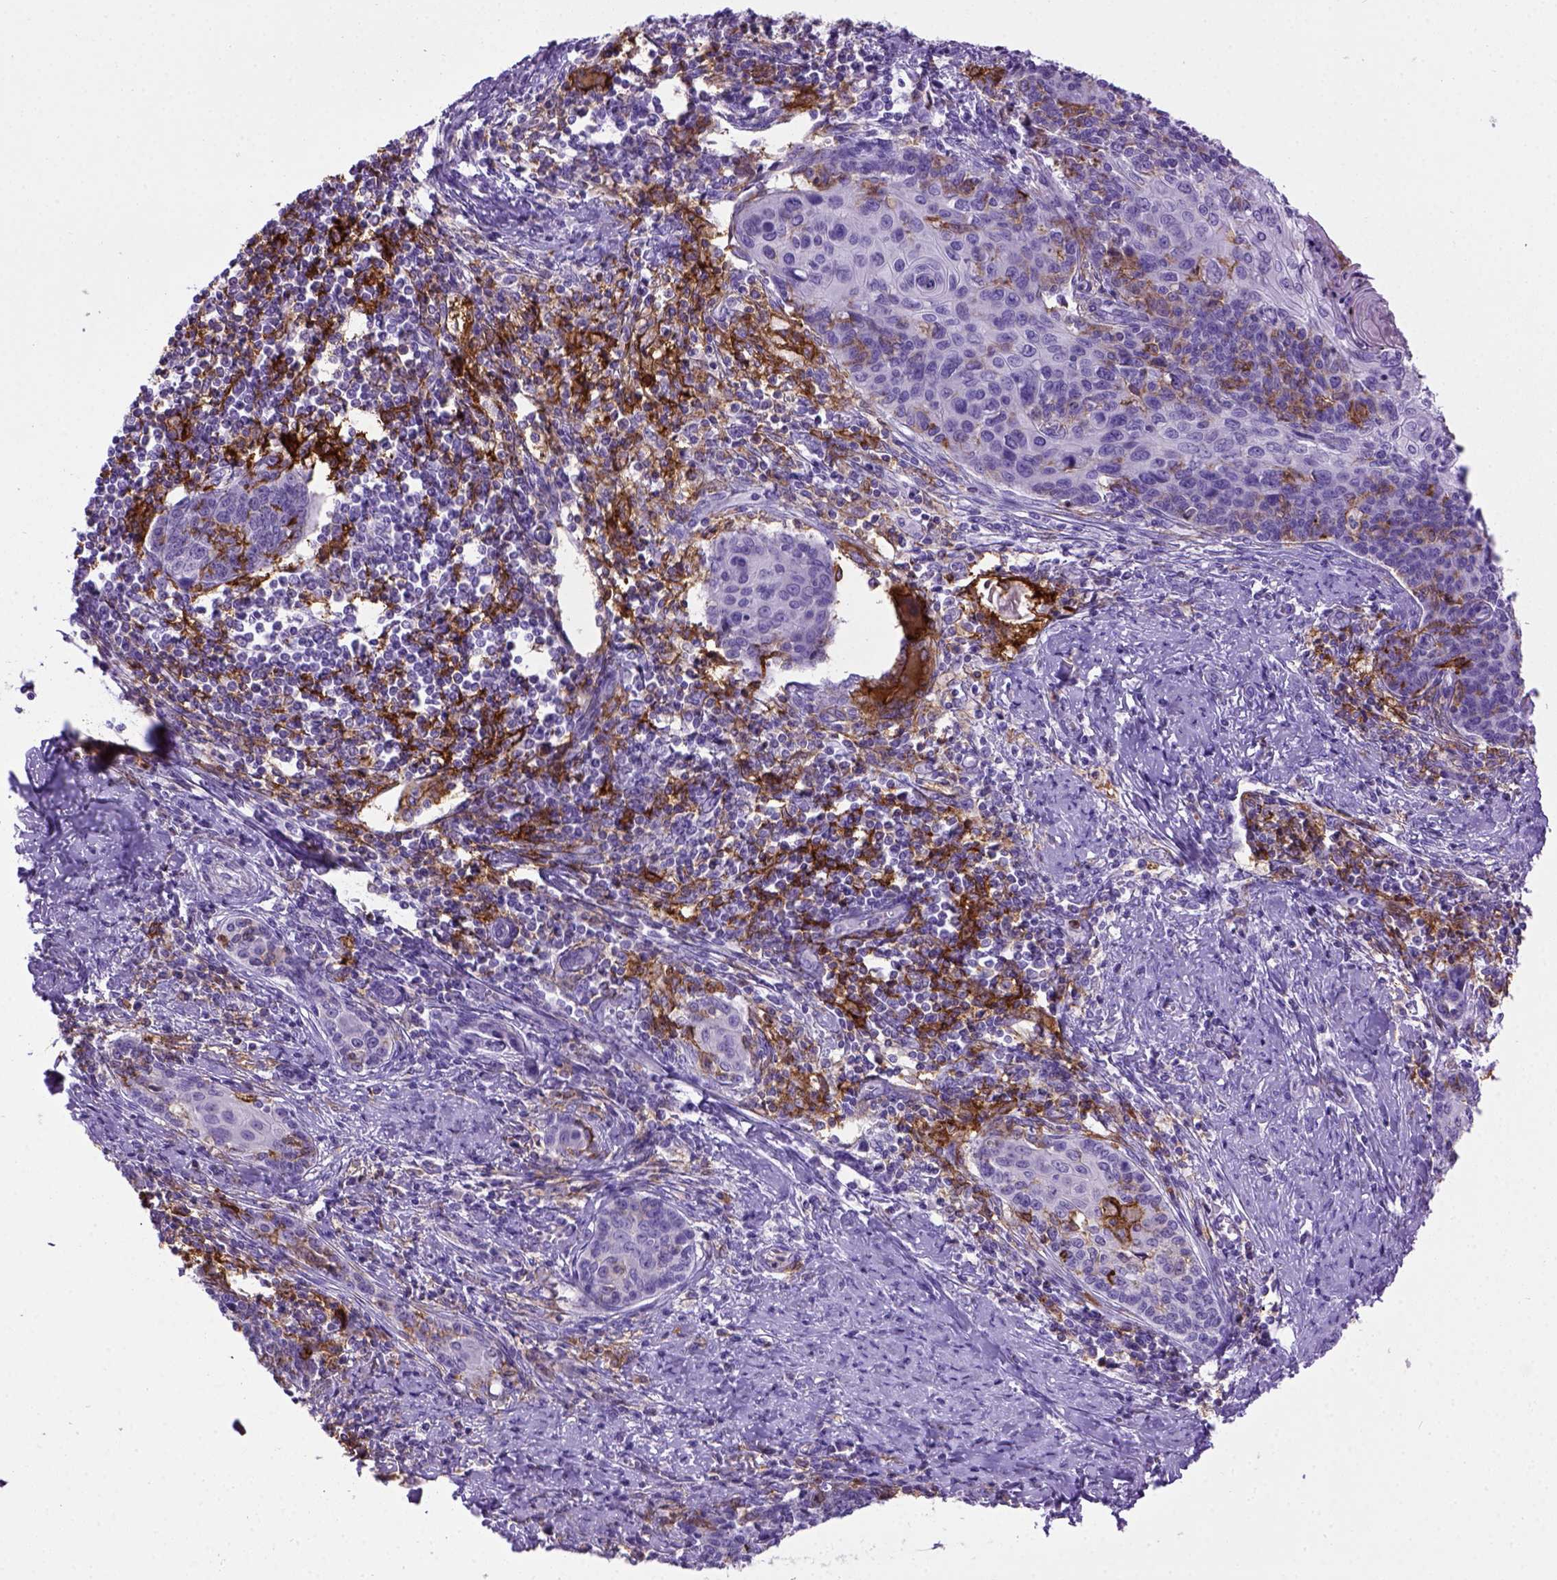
{"staining": {"intensity": "negative", "quantity": "none", "location": "none"}, "tissue": "cervical cancer", "cell_type": "Tumor cells", "image_type": "cancer", "snomed": [{"axis": "morphology", "description": "Squamous cell carcinoma, NOS"}, {"axis": "topography", "description": "Cervix"}], "caption": "Immunohistochemistry (IHC) micrograph of human cervical cancer stained for a protein (brown), which displays no staining in tumor cells.", "gene": "ITGAX", "patient": {"sex": "female", "age": 39}}